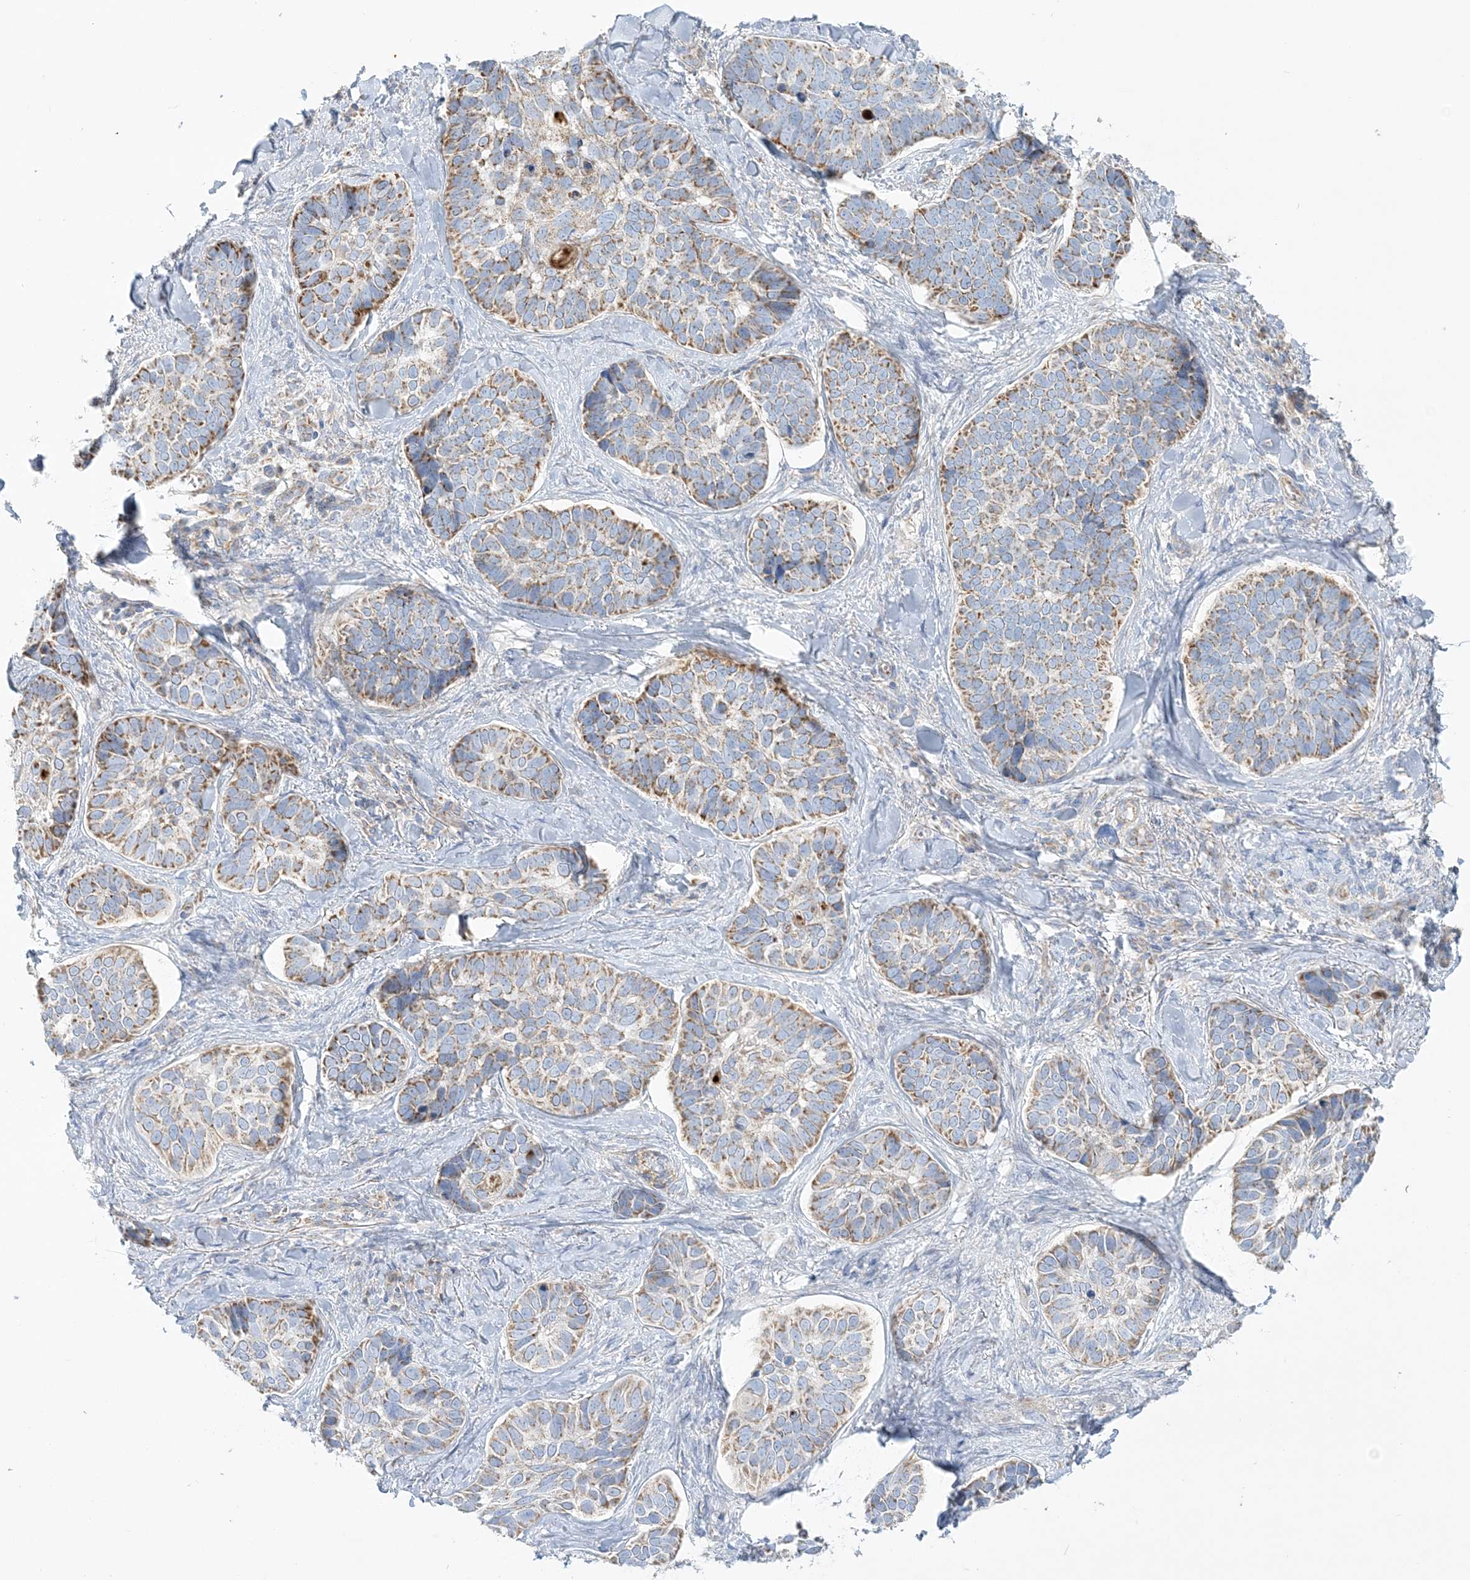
{"staining": {"intensity": "moderate", "quantity": ">75%", "location": "cytoplasmic/membranous"}, "tissue": "skin cancer", "cell_type": "Tumor cells", "image_type": "cancer", "snomed": [{"axis": "morphology", "description": "Basal cell carcinoma"}, {"axis": "topography", "description": "Skin"}], "caption": "A histopathology image showing moderate cytoplasmic/membranous positivity in about >75% of tumor cells in skin cancer (basal cell carcinoma), as visualized by brown immunohistochemical staining.", "gene": "TBC1D14", "patient": {"sex": "male", "age": 62}}